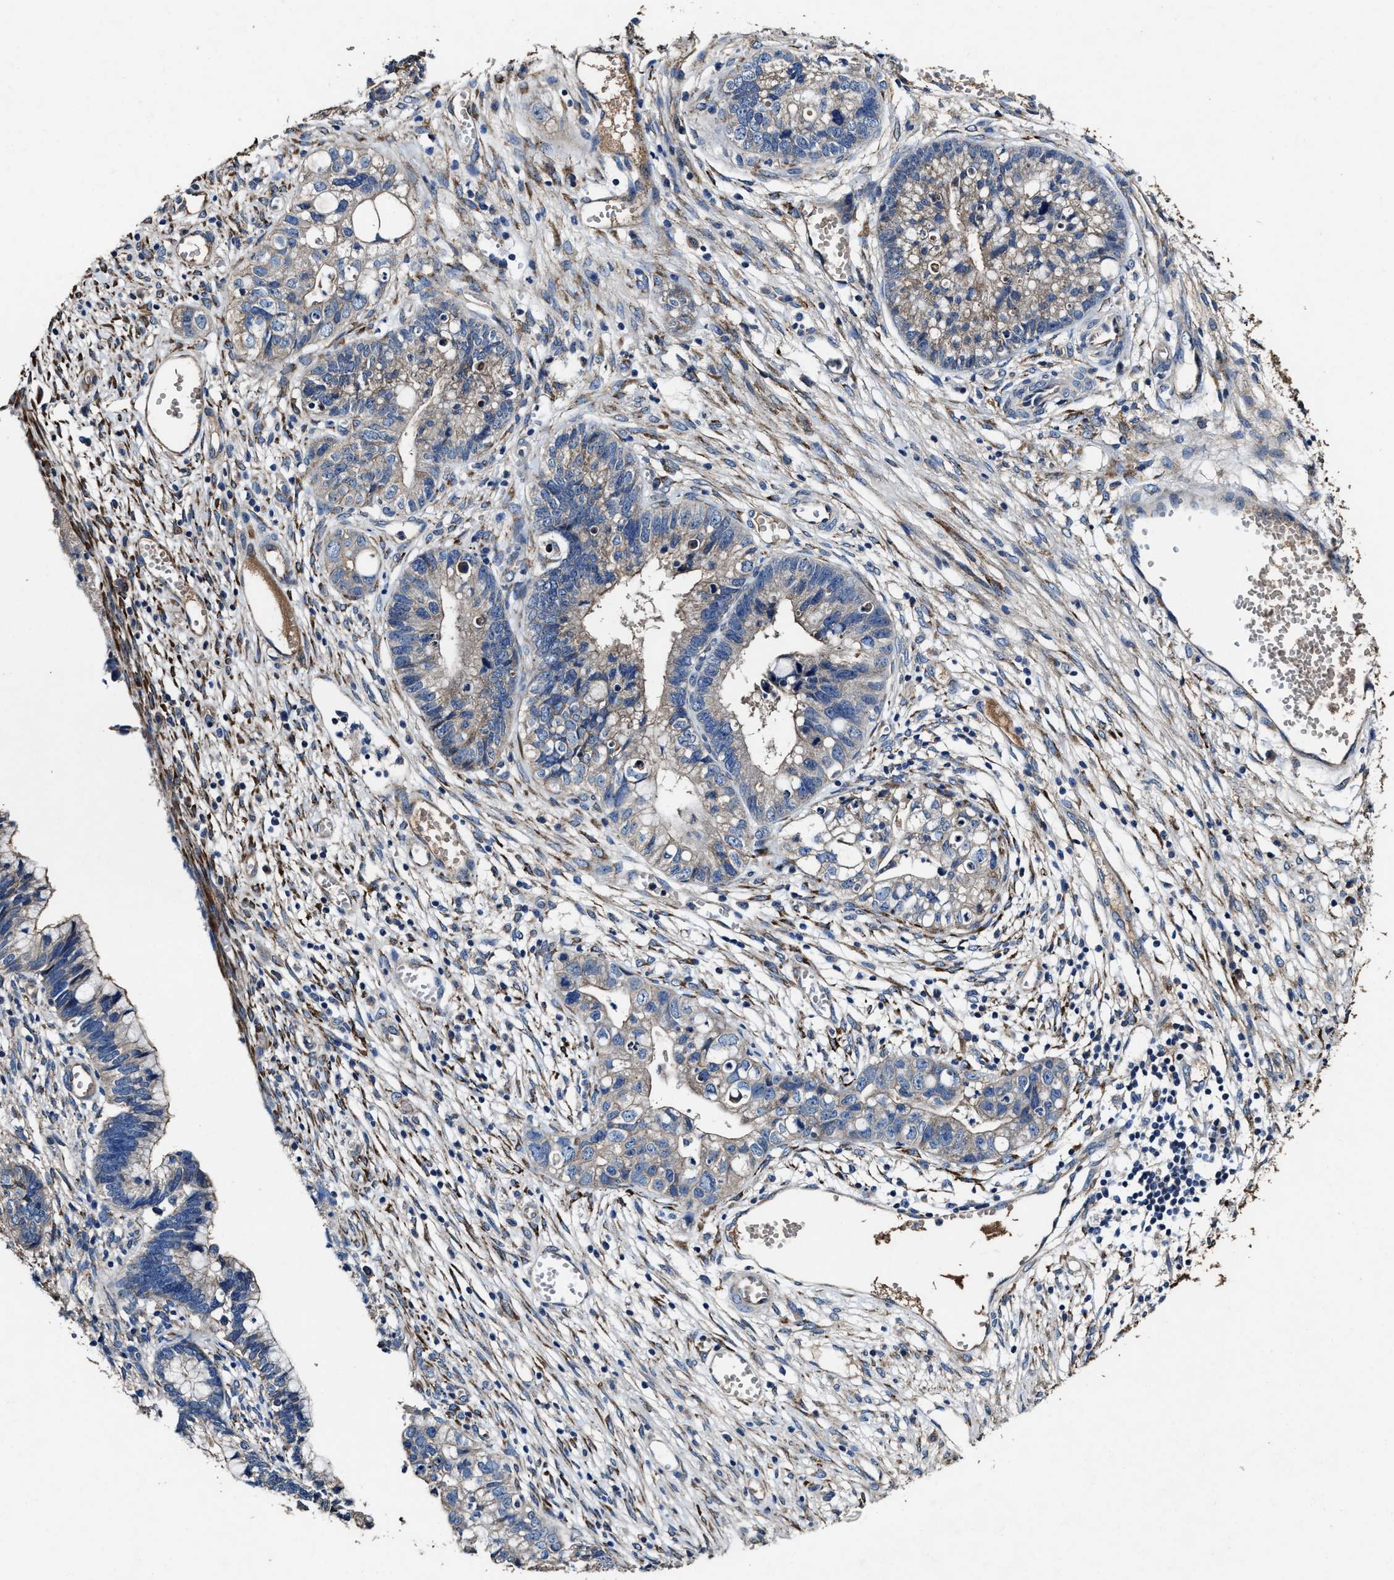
{"staining": {"intensity": "weak", "quantity": "<25%", "location": "cytoplasmic/membranous"}, "tissue": "cervical cancer", "cell_type": "Tumor cells", "image_type": "cancer", "snomed": [{"axis": "morphology", "description": "Adenocarcinoma, NOS"}, {"axis": "topography", "description": "Cervix"}], "caption": "Immunohistochemical staining of adenocarcinoma (cervical) demonstrates no significant expression in tumor cells. The staining was performed using DAB (3,3'-diaminobenzidine) to visualize the protein expression in brown, while the nuclei were stained in blue with hematoxylin (Magnification: 20x).", "gene": "IDNK", "patient": {"sex": "female", "age": 44}}